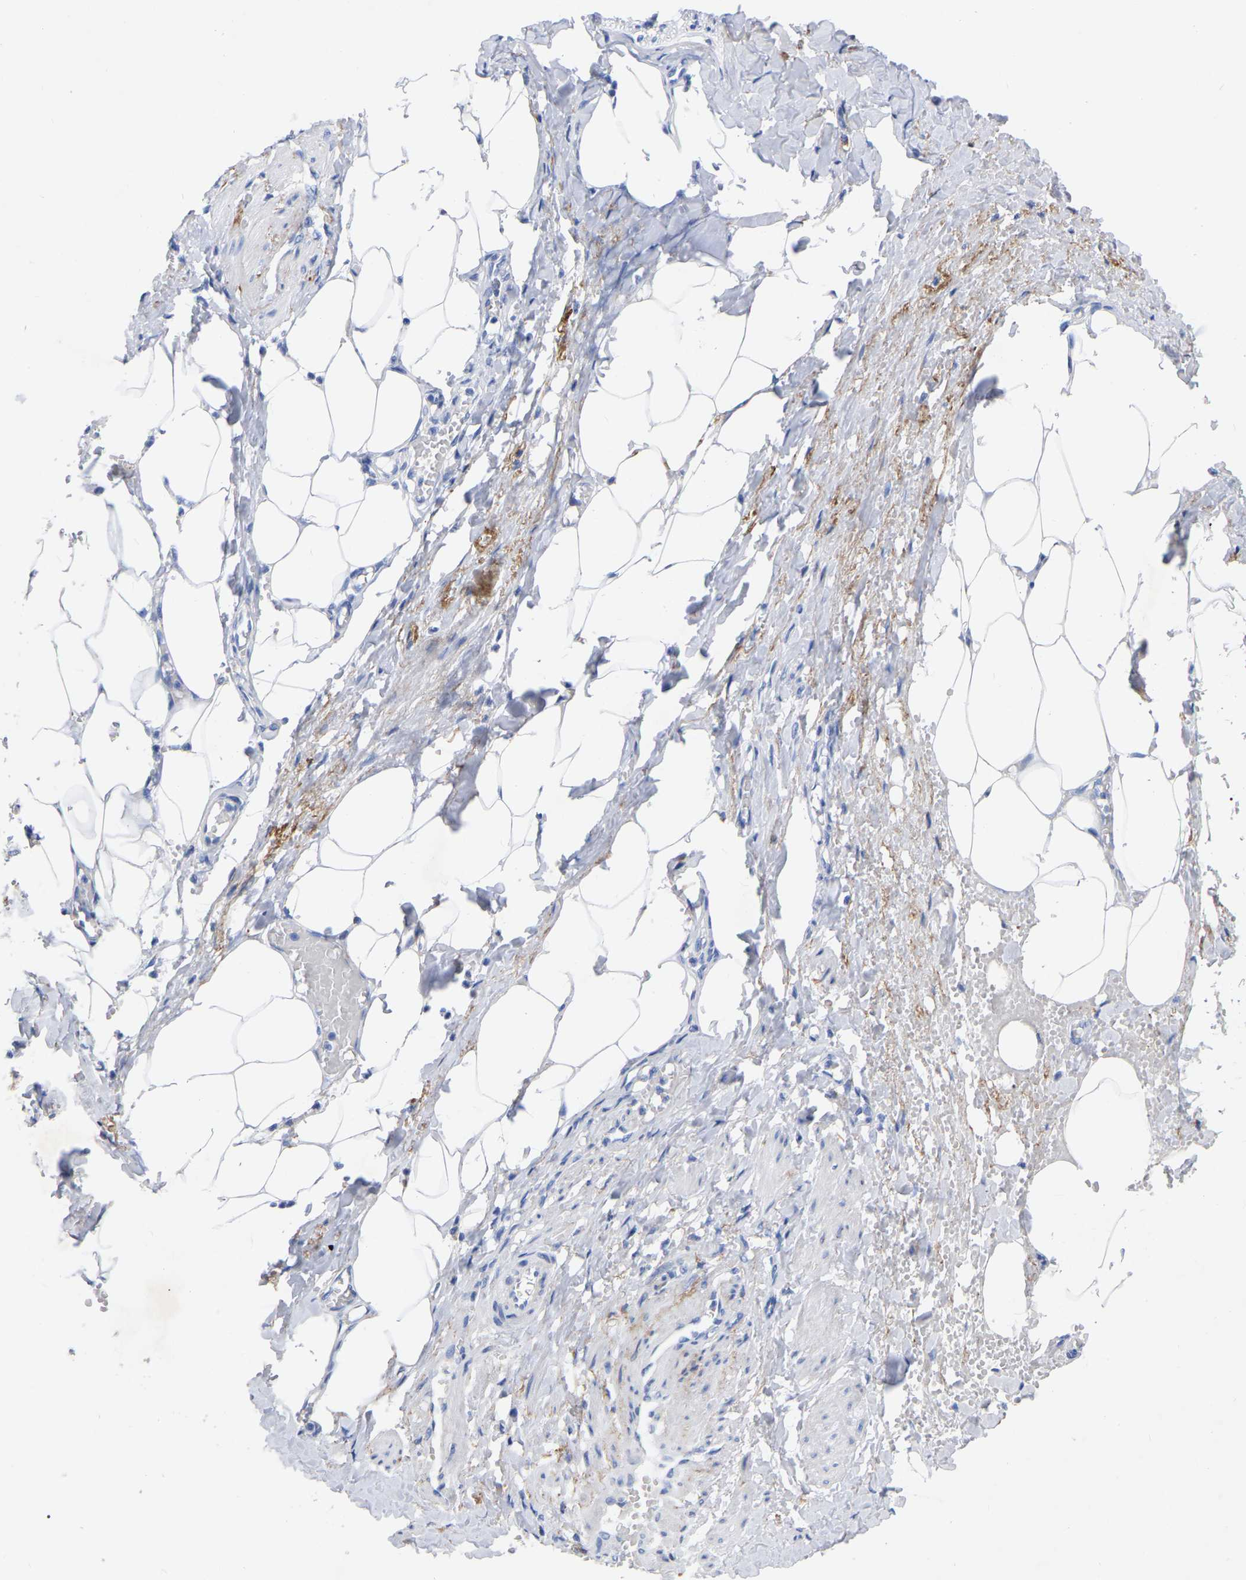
{"staining": {"intensity": "negative", "quantity": "none", "location": "none"}, "tissue": "adipose tissue", "cell_type": "Adipocytes", "image_type": "normal", "snomed": [{"axis": "morphology", "description": "Normal tissue, NOS"}, {"axis": "topography", "description": "Soft tissue"}, {"axis": "topography", "description": "Vascular tissue"}], "caption": "Adipocytes show no significant positivity in normal adipose tissue. (Immunohistochemistry (ihc), brightfield microscopy, high magnification).", "gene": "STRIP2", "patient": {"sex": "female", "age": 35}}